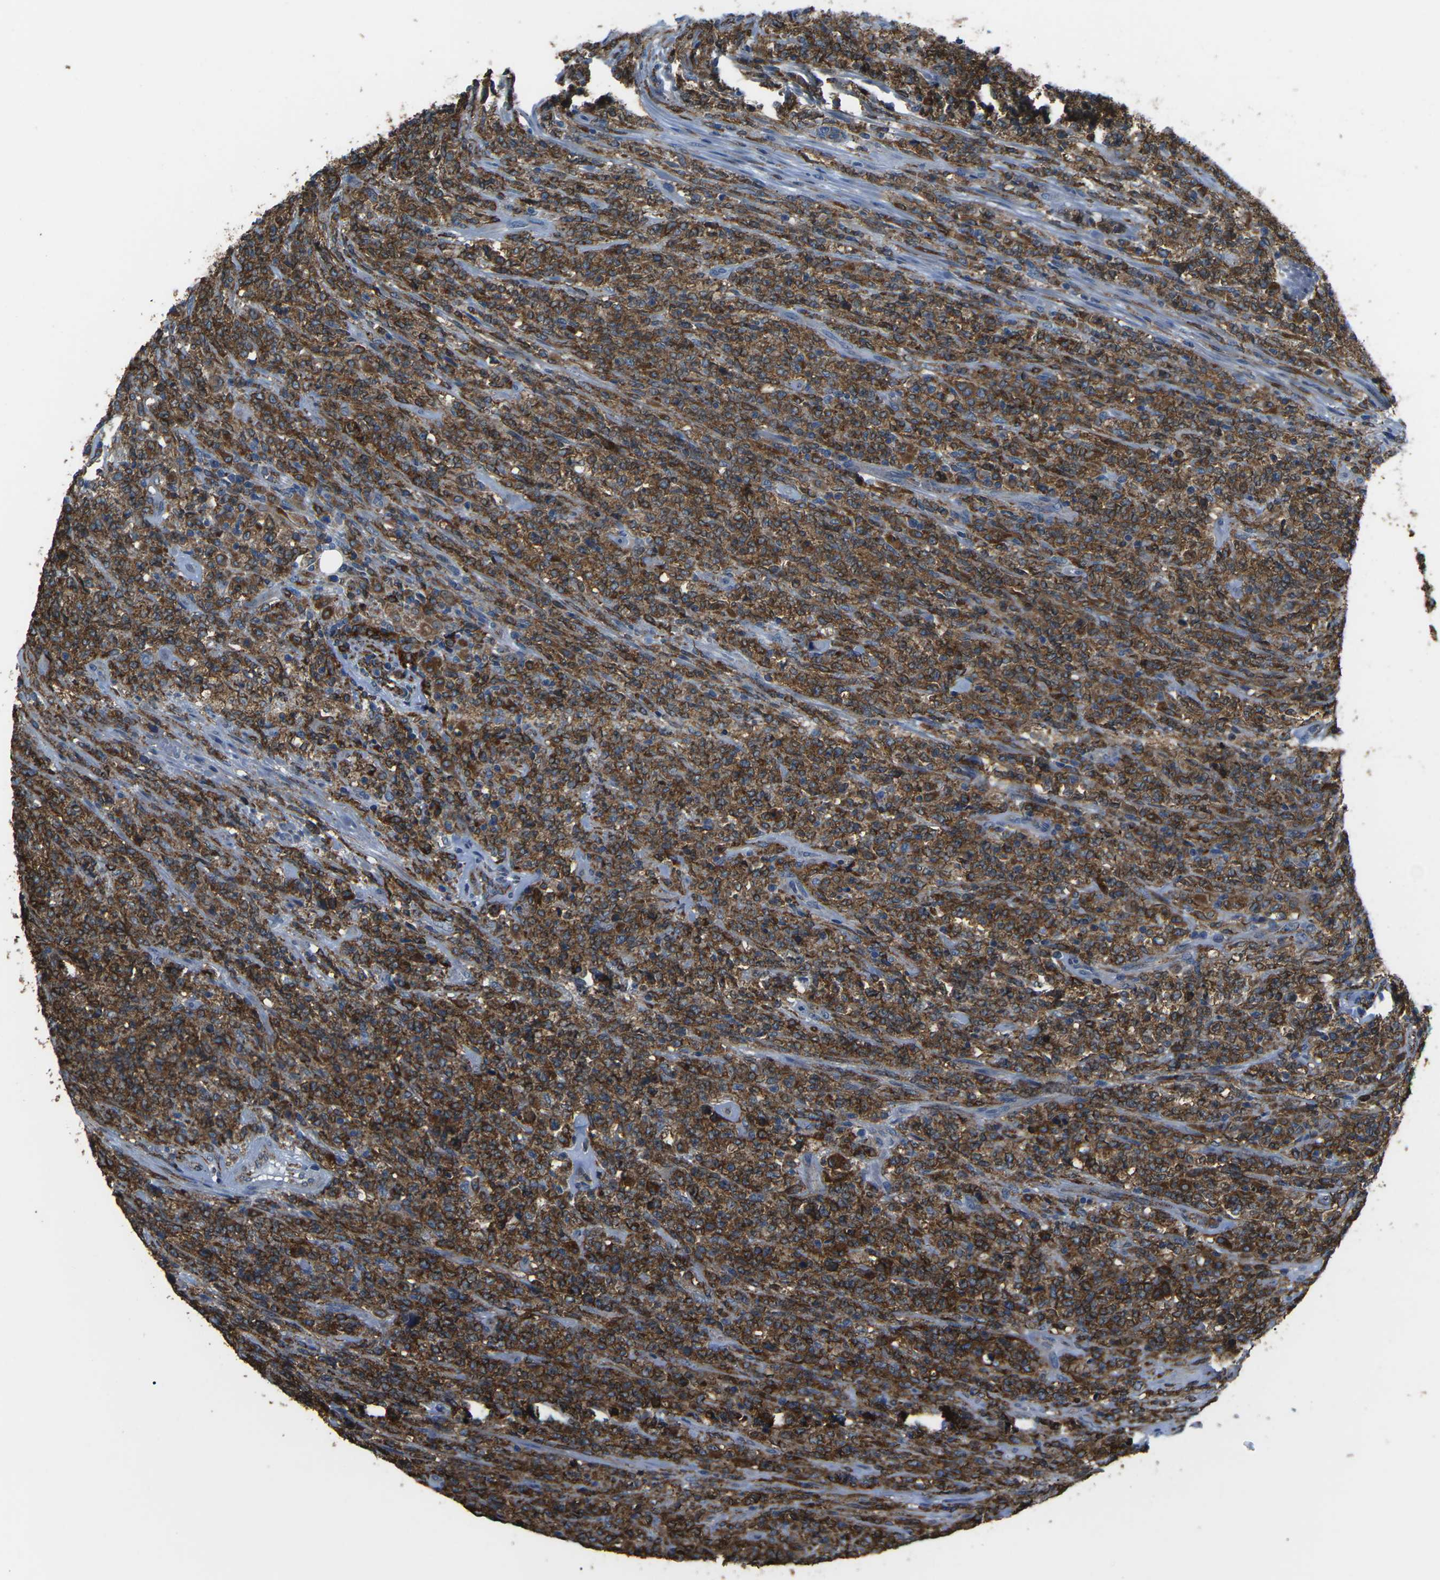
{"staining": {"intensity": "strong", "quantity": ">75%", "location": "cytoplasmic/membranous"}, "tissue": "lymphoma", "cell_type": "Tumor cells", "image_type": "cancer", "snomed": [{"axis": "morphology", "description": "Malignant lymphoma, non-Hodgkin's type, High grade"}, {"axis": "topography", "description": "Soft tissue"}], "caption": "Immunohistochemical staining of human lymphoma displays strong cytoplasmic/membranous protein staining in about >75% of tumor cells.", "gene": "PTPN1", "patient": {"sex": "male", "age": 18}}